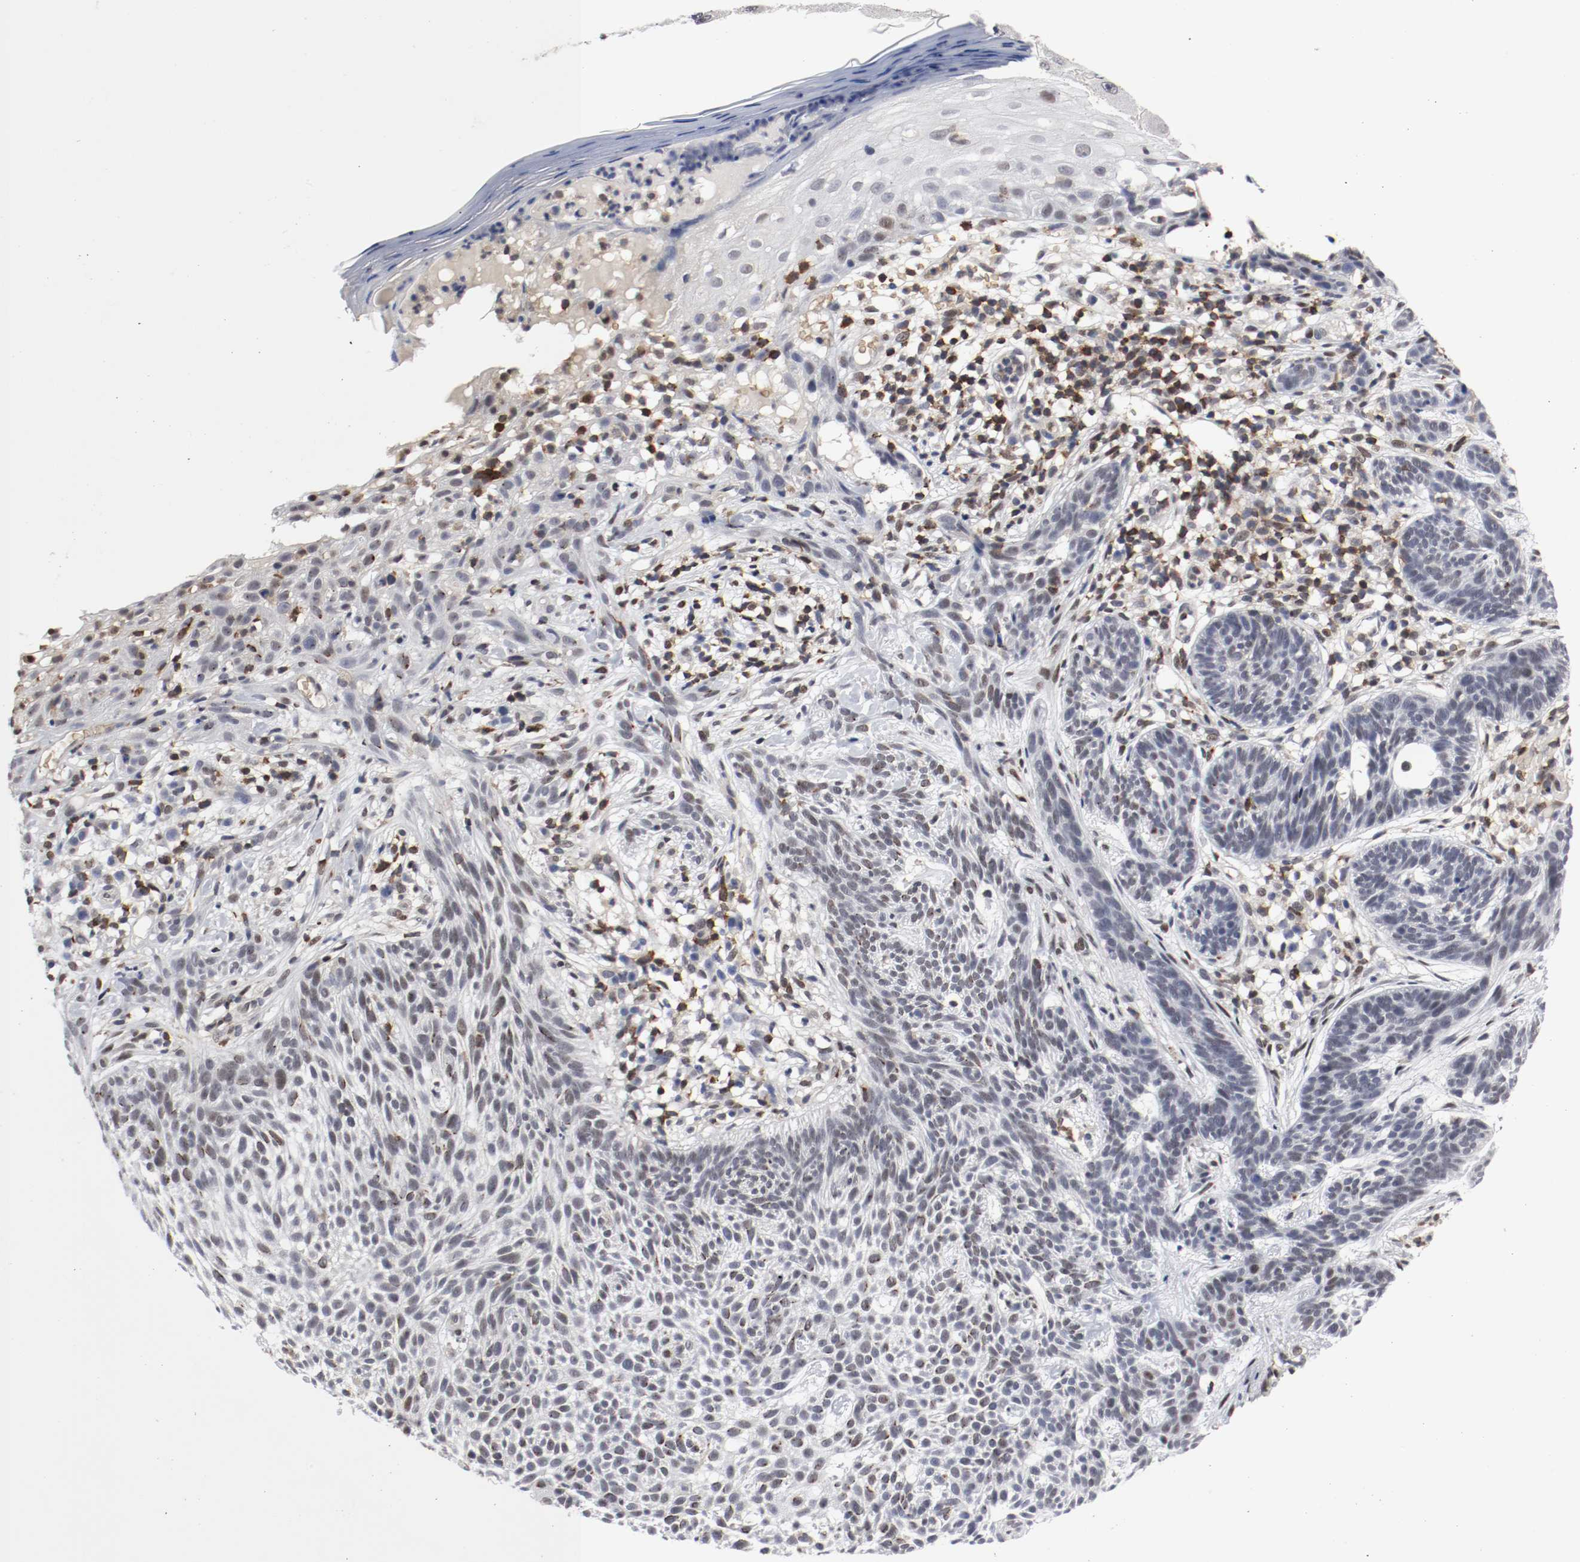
{"staining": {"intensity": "weak", "quantity": "<25%", "location": "nuclear"}, "tissue": "skin cancer", "cell_type": "Tumor cells", "image_type": "cancer", "snomed": [{"axis": "morphology", "description": "Normal tissue, NOS"}, {"axis": "morphology", "description": "Basal cell carcinoma"}, {"axis": "topography", "description": "Skin"}], "caption": "Immunohistochemistry (IHC) micrograph of human skin cancer (basal cell carcinoma) stained for a protein (brown), which reveals no staining in tumor cells.", "gene": "JUND", "patient": {"sex": "female", "age": 69}}